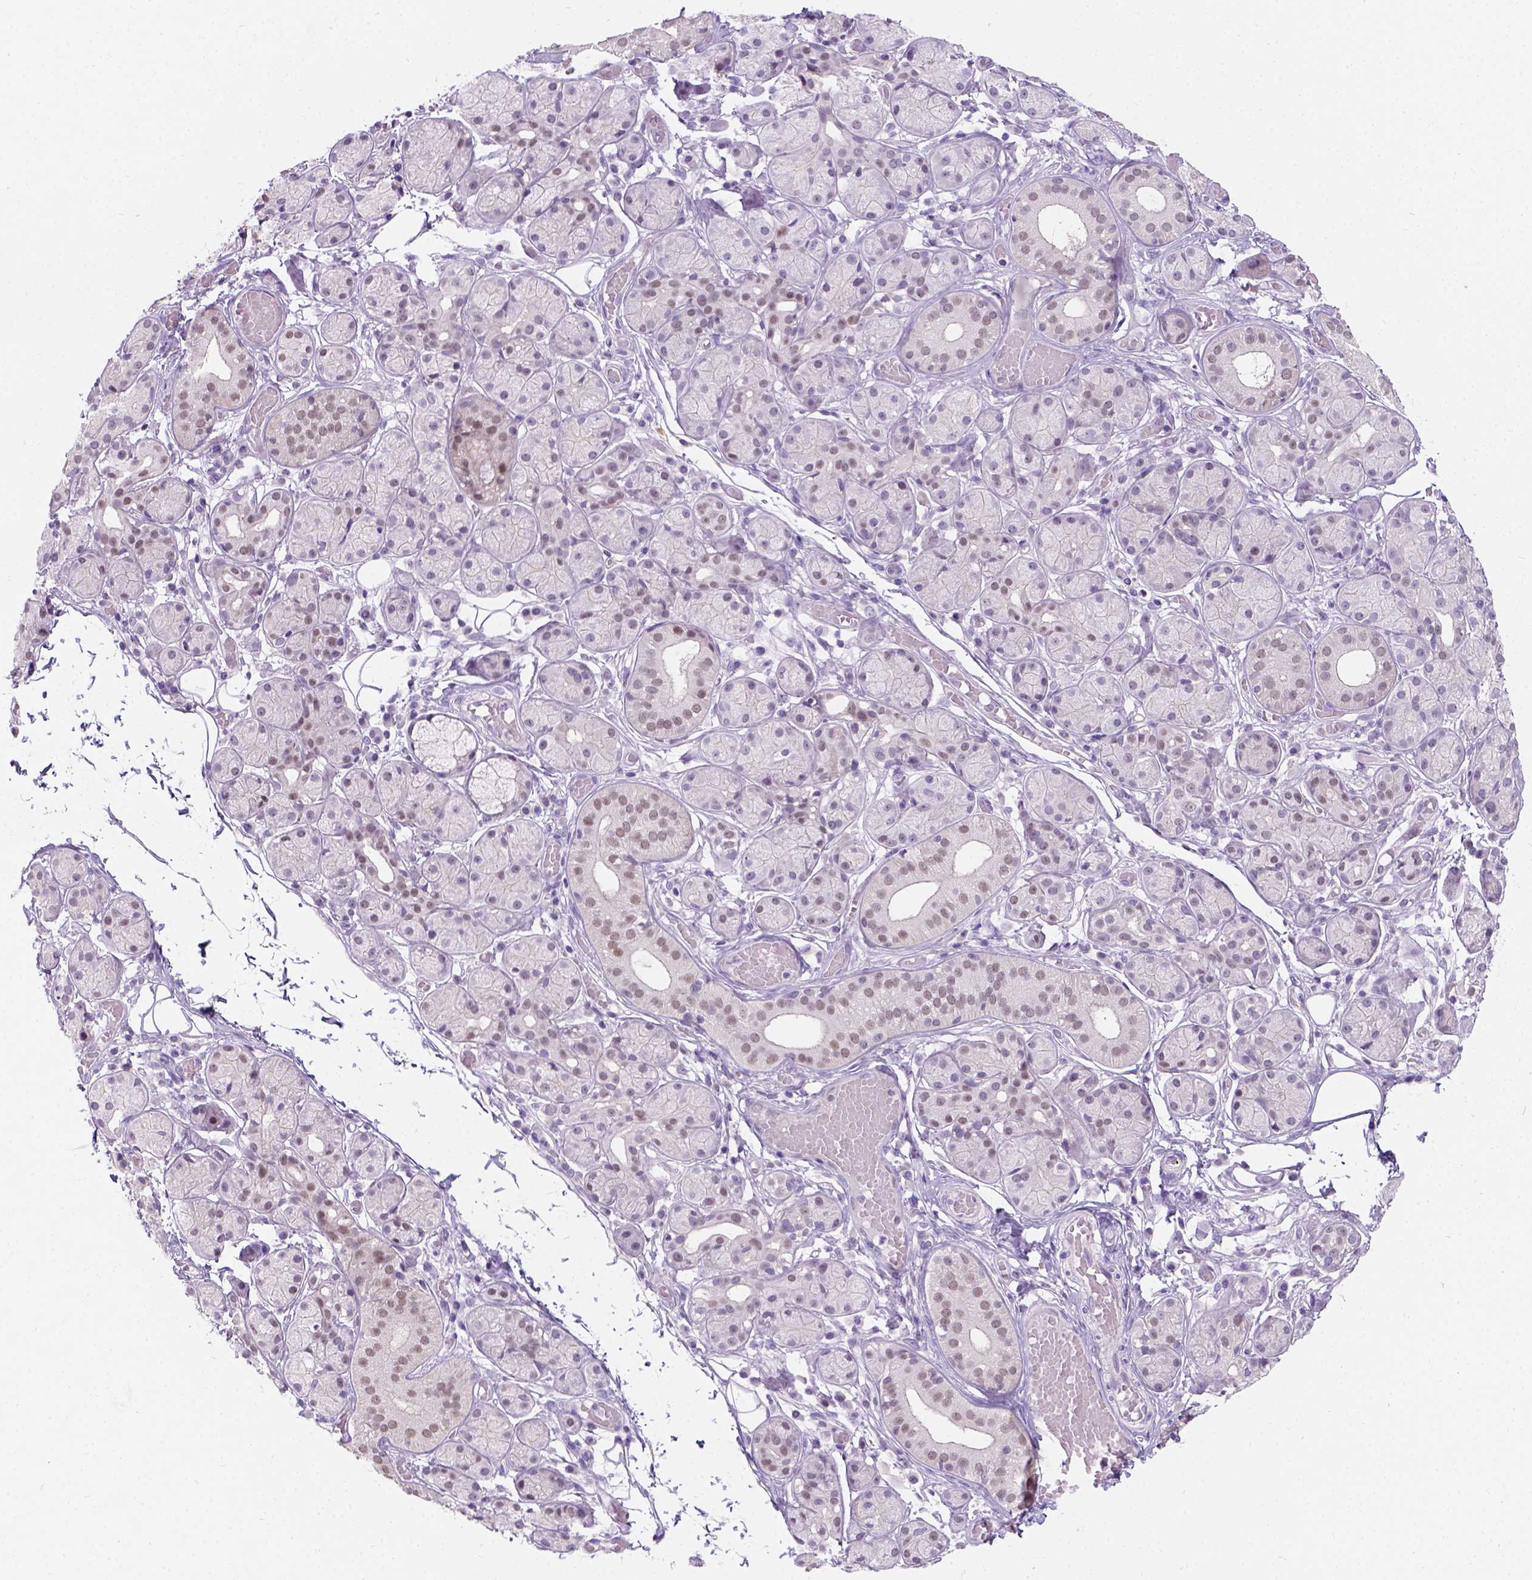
{"staining": {"intensity": "weak", "quantity": "25%-75%", "location": "nuclear"}, "tissue": "salivary gland", "cell_type": "Glandular cells", "image_type": "normal", "snomed": [{"axis": "morphology", "description": "Normal tissue, NOS"}, {"axis": "topography", "description": "Salivary gland"}, {"axis": "topography", "description": "Peripheral nerve tissue"}], "caption": "Immunohistochemical staining of benign human salivary gland exhibits 25%-75% levels of weak nuclear protein positivity in about 25%-75% of glandular cells. (DAB (3,3'-diaminobenzidine) IHC, brown staining for protein, blue staining for nuclei).", "gene": "C20orf144", "patient": {"sex": "male", "age": 71}}